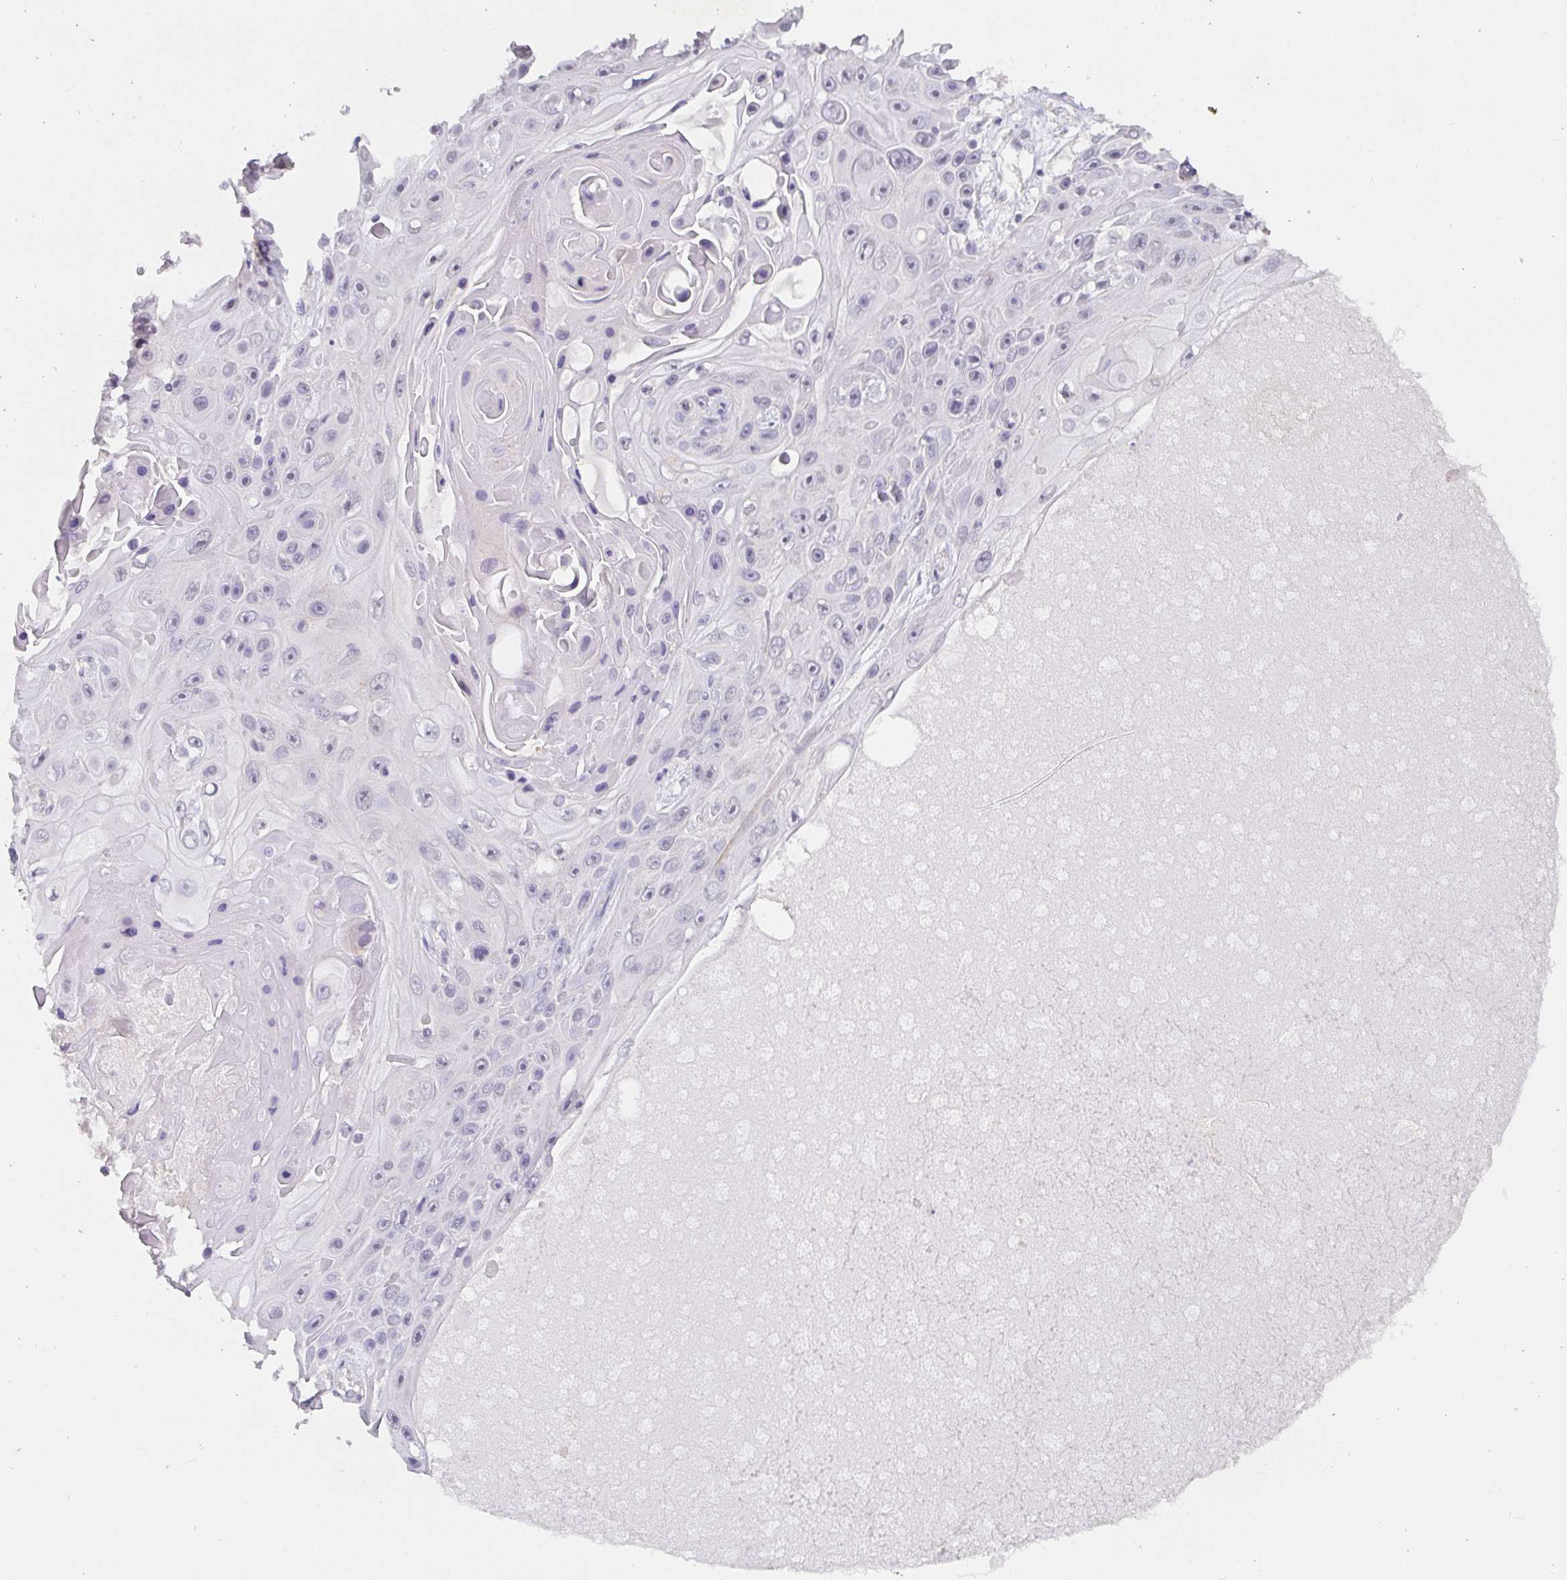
{"staining": {"intensity": "negative", "quantity": "none", "location": "none"}, "tissue": "skin cancer", "cell_type": "Tumor cells", "image_type": "cancer", "snomed": [{"axis": "morphology", "description": "Squamous cell carcinoma, NOS"}, {"axis": "topography", "description": "Skin"}], "caption": "The photomicrograph exhibits no significant expression in tumor cells of squamous cell carcinoma (skin).", "gene": "PDX1", "patient": {"sex": "male", "age": 82}}